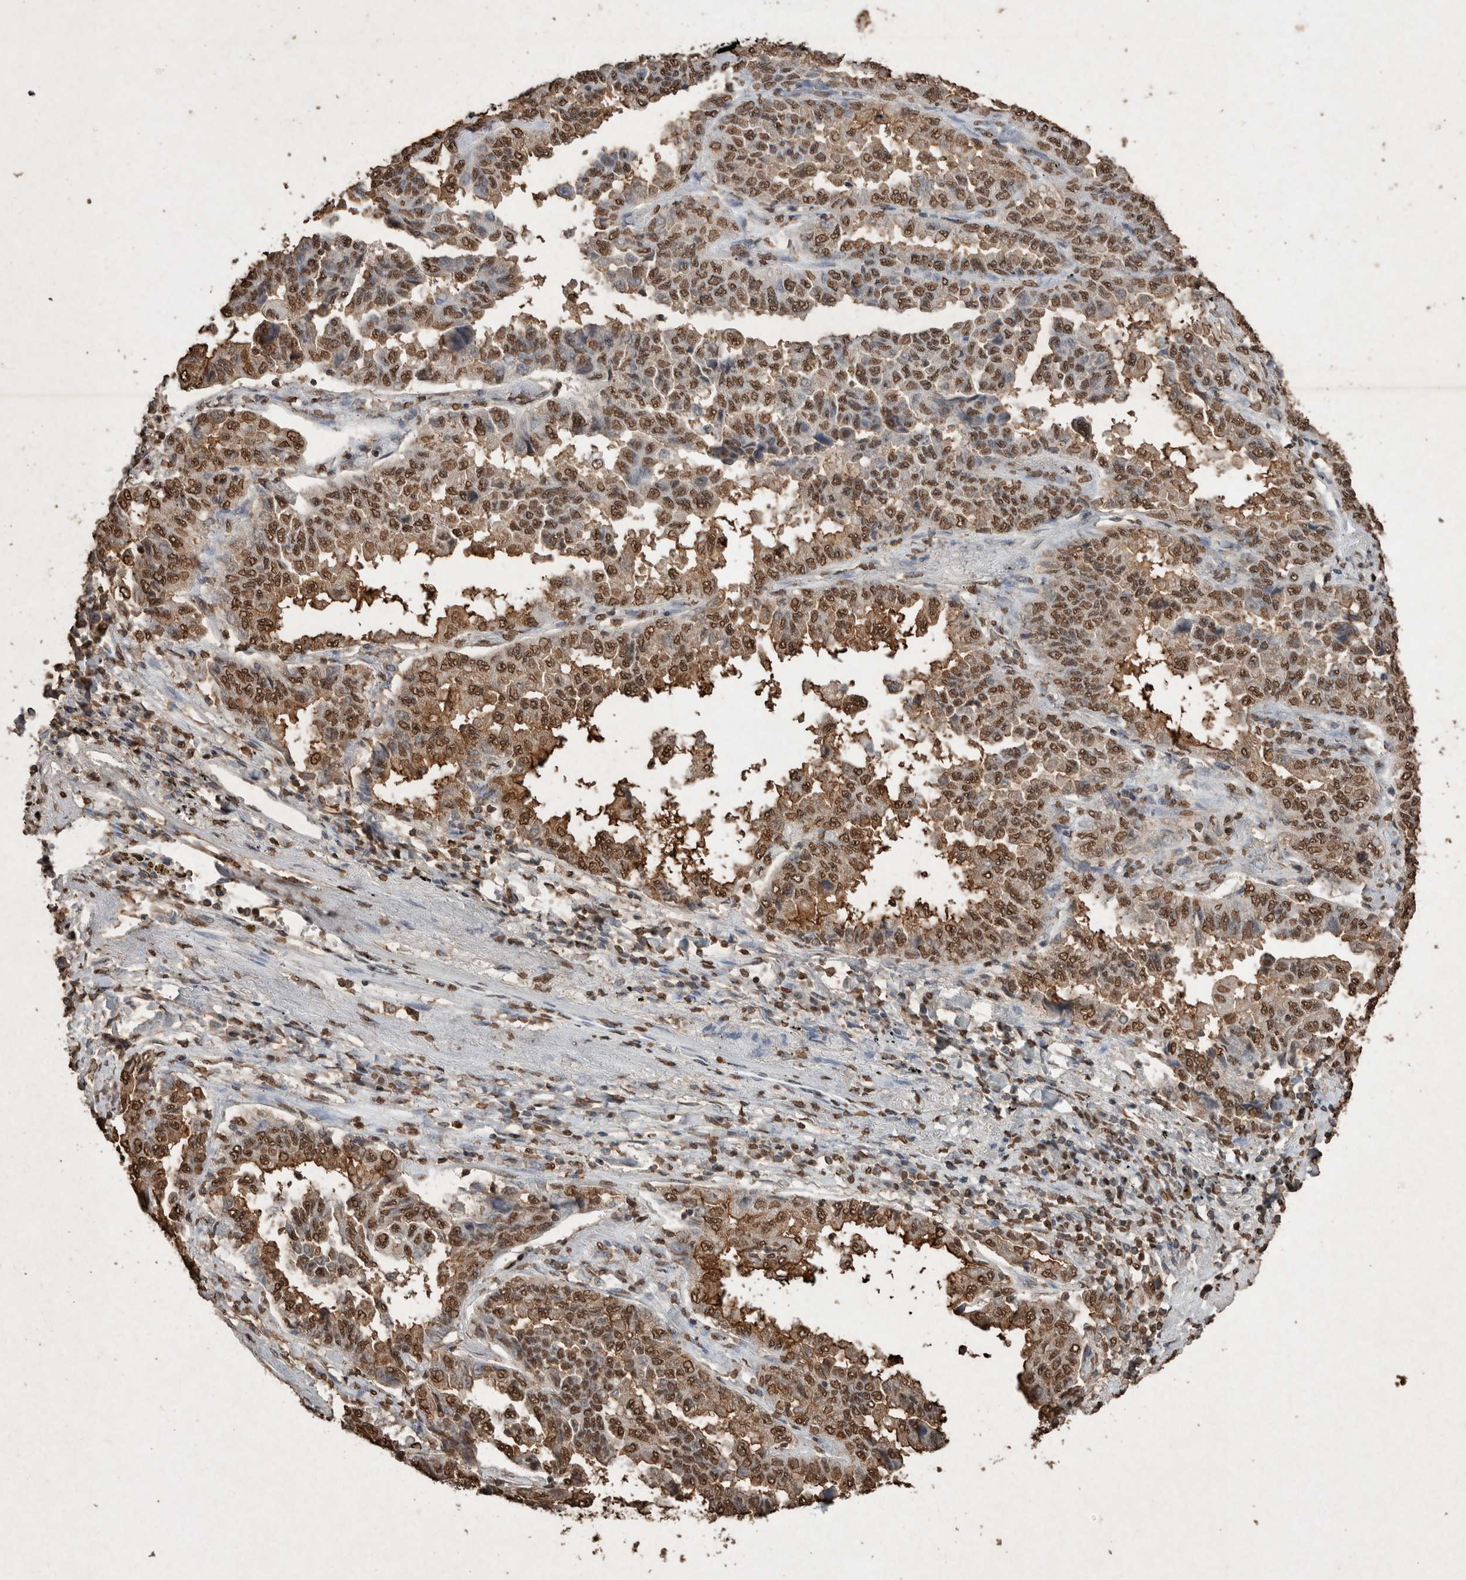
{"staining": {"intensity": "moderate", "quantity": ">75%", "location": "nuclear"}, "tissue": "lung cancer", "cell_type": "Tumor cells", "image_type": "cancer", "snomed": [{"axis": "morphology", "description": "Adenocarcinoma, NOS"}, {"axis": "topography", "description": "Lung"}], "caption": "About >75% of tumor cells in human adenocarcinoma (lung) show moderate nuclear protein positivity as visualized by brown immunohistochemical staining.", "gene": "FSTL3", "patient": {"sex": "female", "age": 51}}